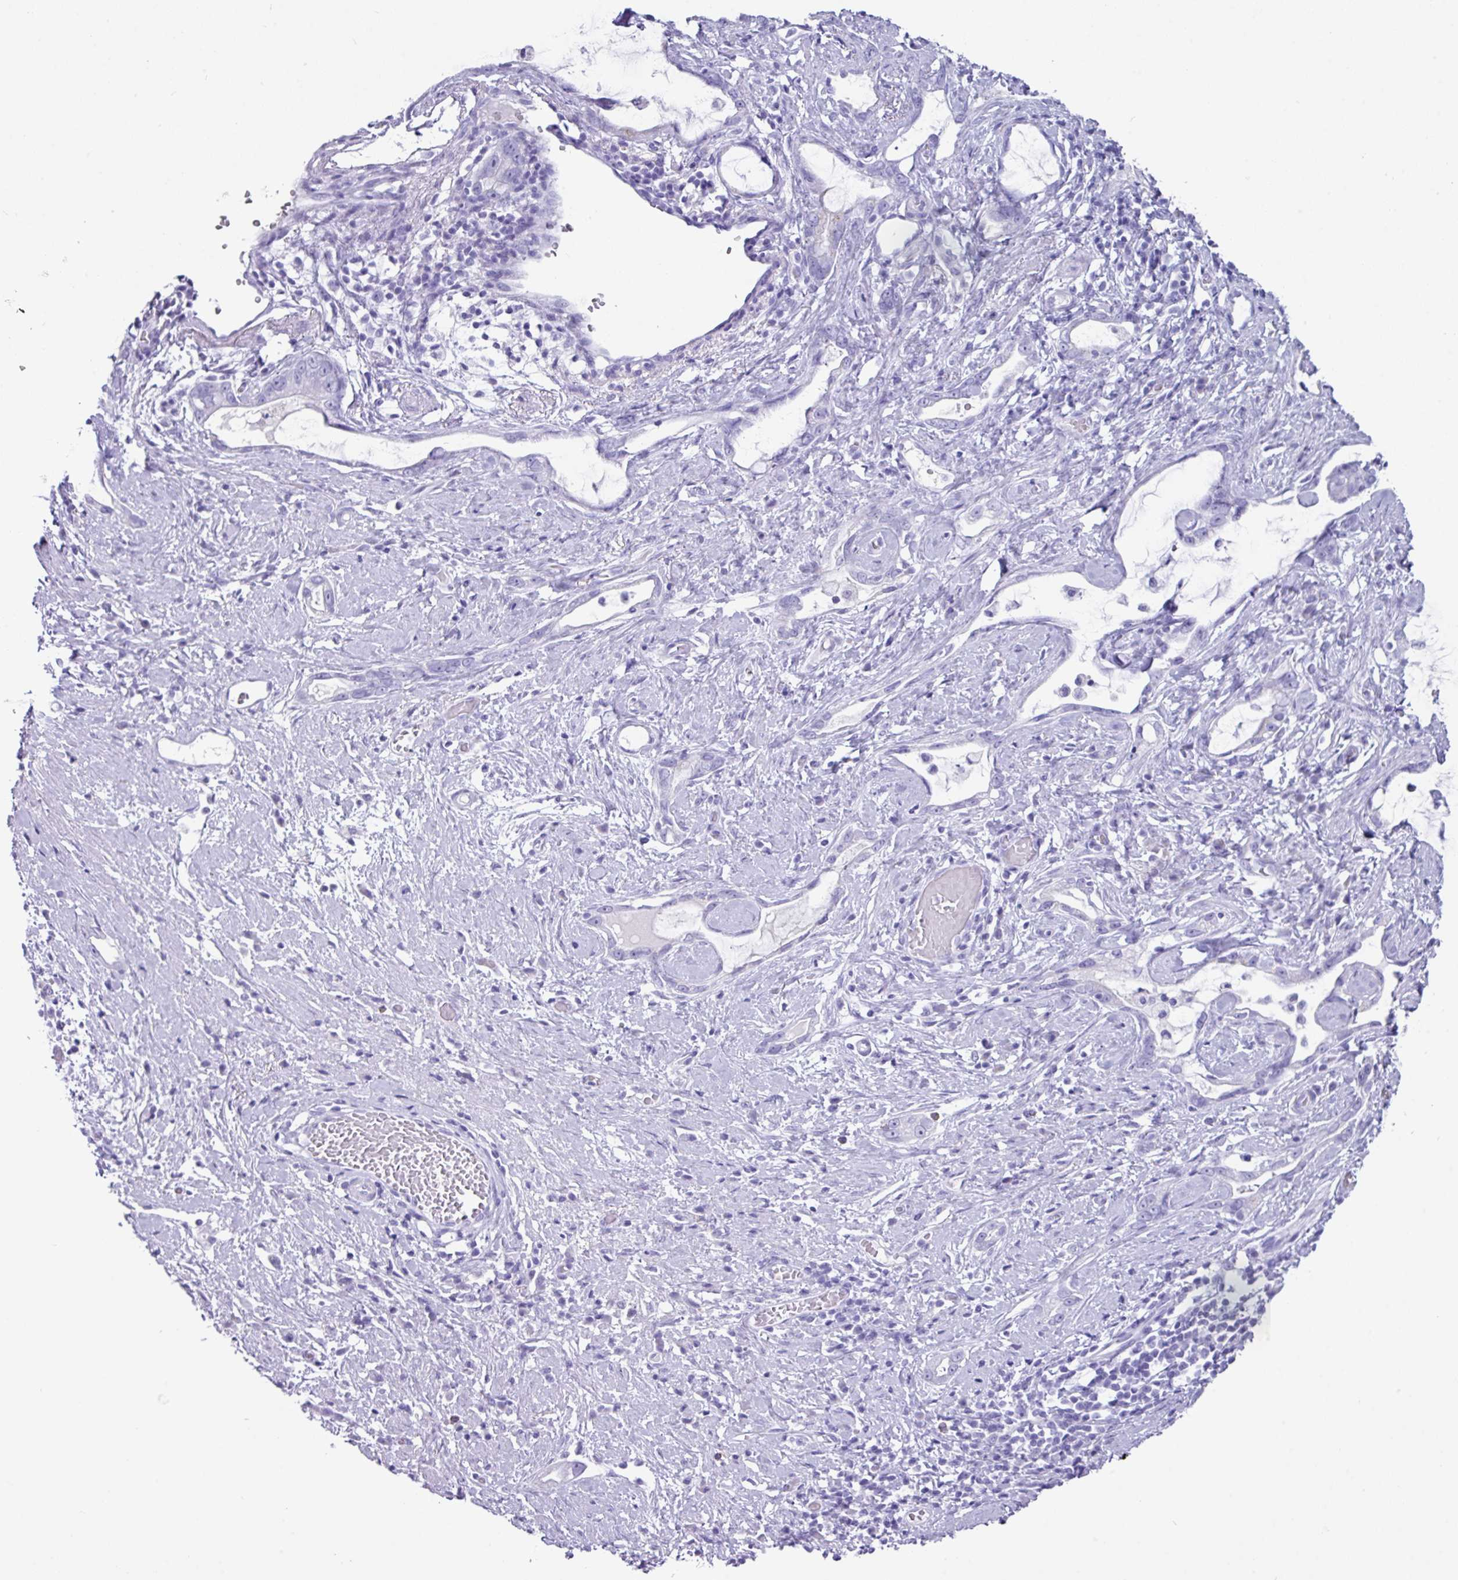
{"staining": {"intensity": "negative", "quantity": "none", "location": "none"}, "tissue": "stomach cancer", "cell_type": "Tumor cells", "image_type": "cancer", "snomed": [{"axis": "morphology", "description": "Adenocarcinoma, NOS"}, {"axis": "topography", "description": "Stomach"}], "caption": "This is an immunohistochemistry (IHC) image of stomach cancer. There is no expression in tumor cells.", "gene": "ZNF524", "patient": {"sex": "male", "age": 55}}